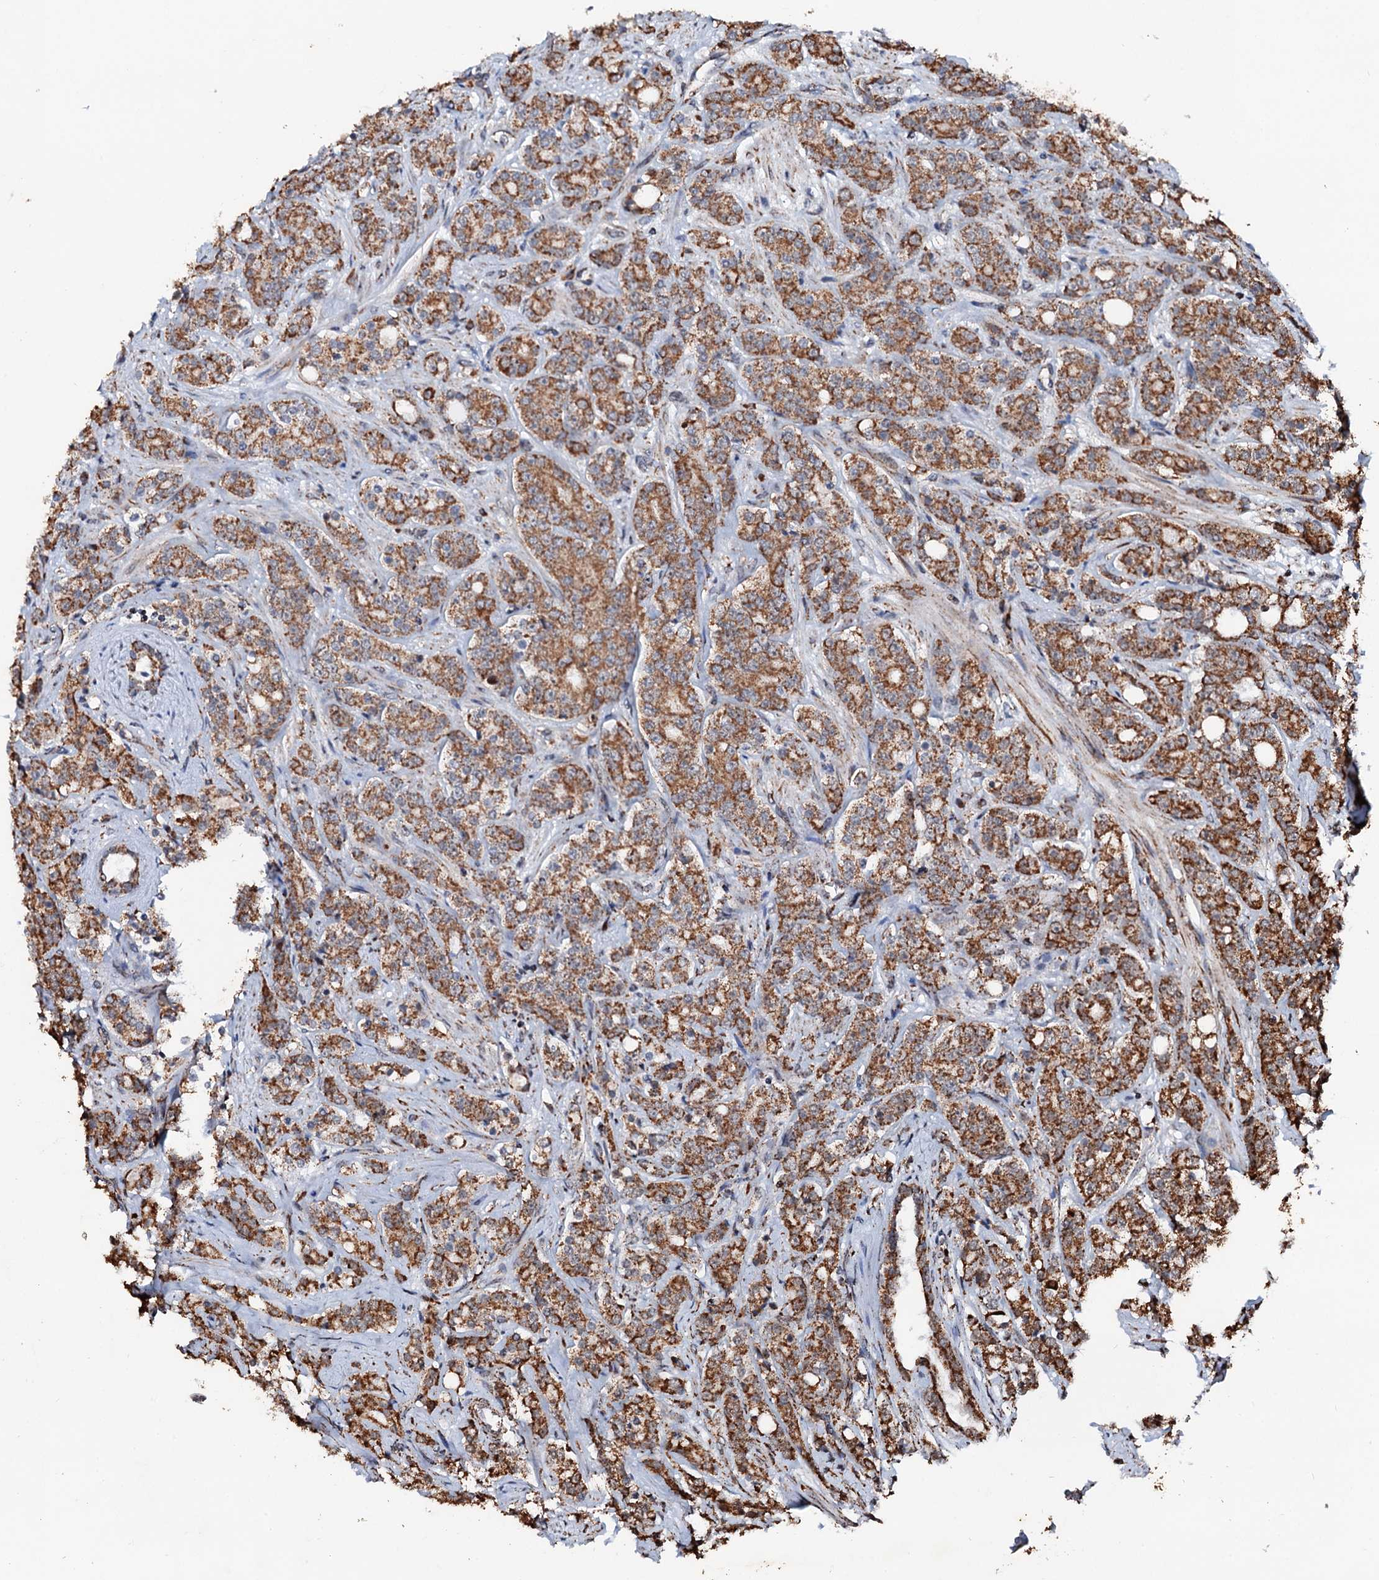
{"staining": {"intensity": "moderate", "quantity": ">75%", "location": "cytoplasmic/membranous"}, "tissue": "prostate cancer", "cell_type": "Tumor cells", "image_type": "cancer", "snomed": [{"axis": "morphology", "description": "Adenocarcinoma, High grade"}, {"axis": "topography", "description": "Prostate"}], "caption": "High-grade adenocarcinoma (prostate) stained with a protein marker shows moderate staining in tumor cells.", "gene": "SECISBP2L", "patient": {"sex": "male", "age": 62}}